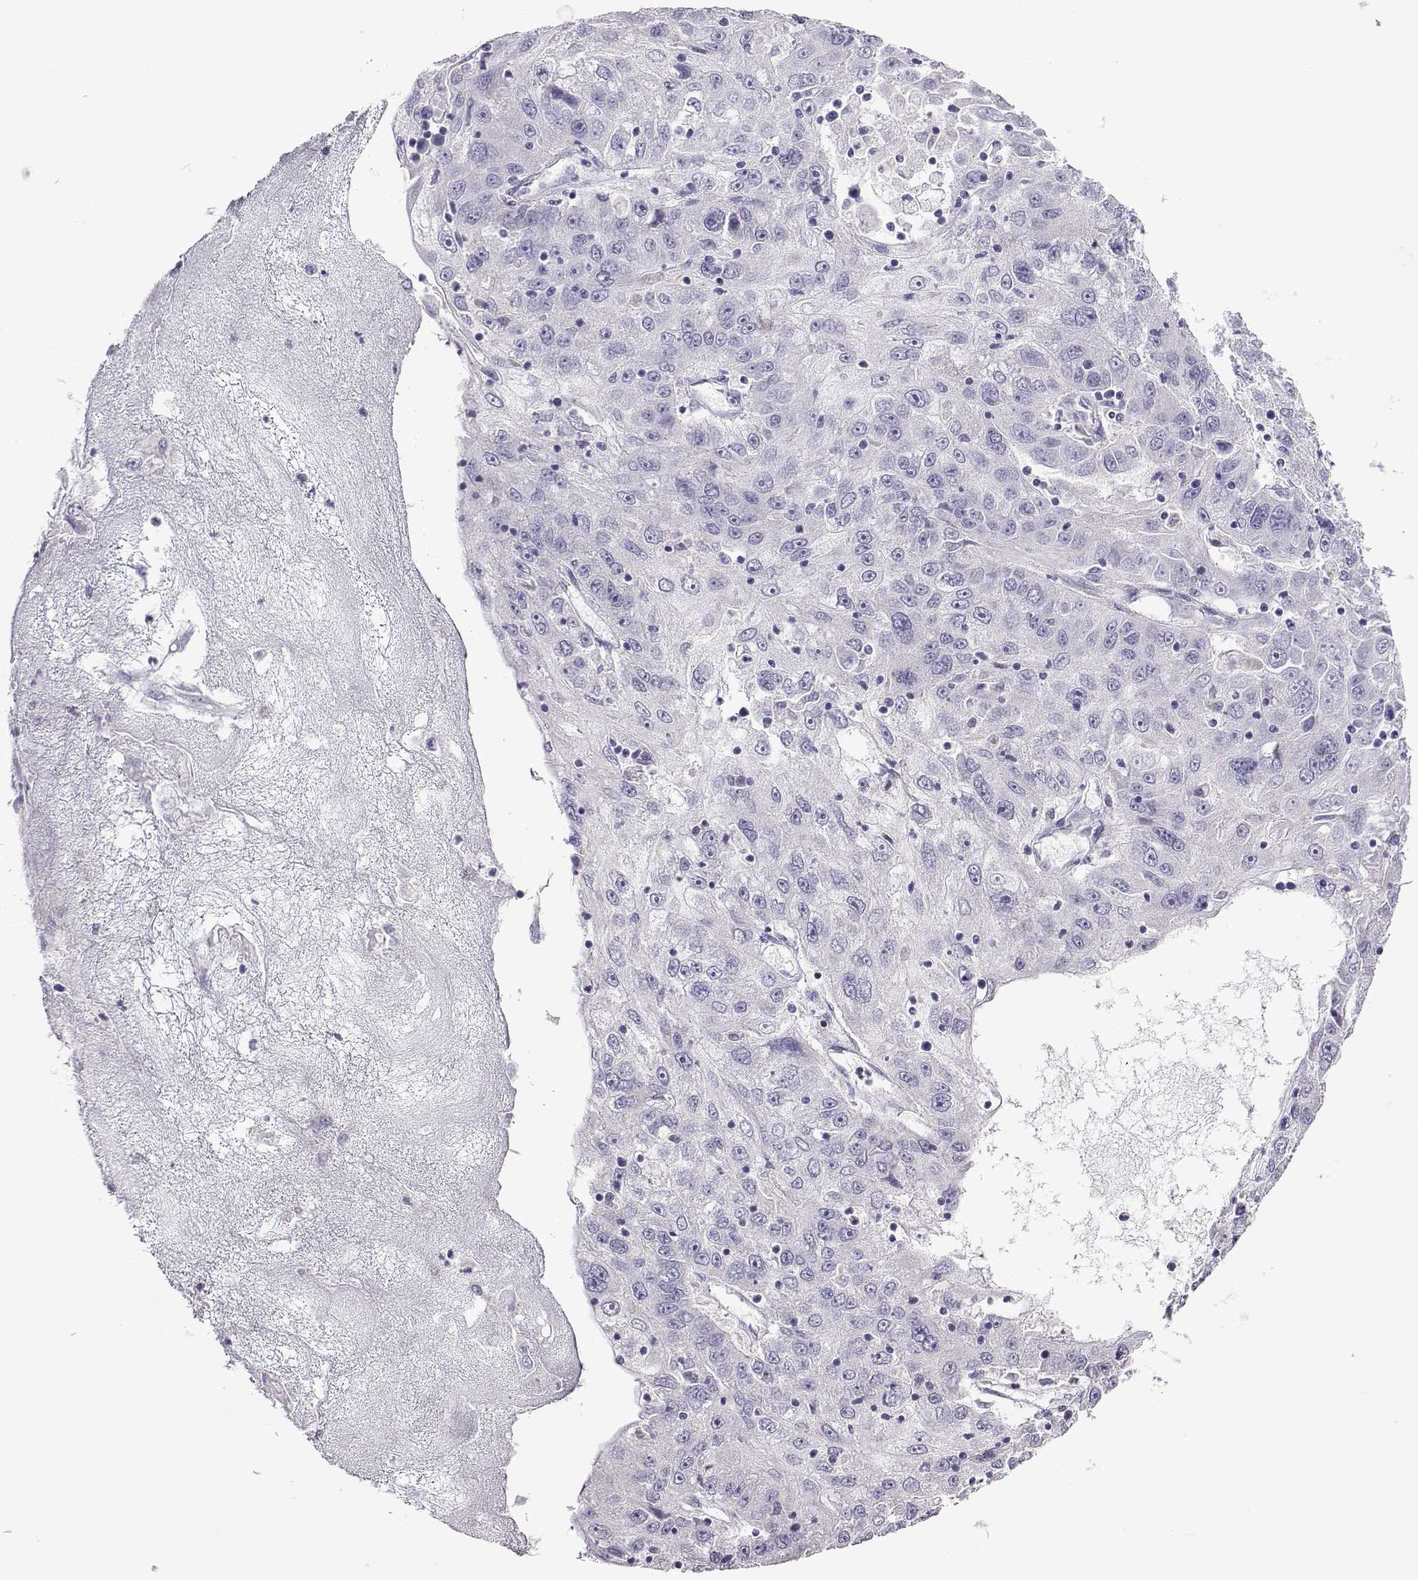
{"staining": {"intensity": "negative", "quantity": "none", "location": "none"}, "tissue": "stomach cancer", "cell_type": "Tumor cells", "image_type": "cancer", "snomed": [{"axis": "morphology", "description": "Adenocarcinoma, NOS"}, {"axis": "topography", "description": "Stomach"}], "caption": "Tumor cells show no significant positivity in stomach cancer. (IHC, brightfield microscopy, high magnification).", "gene": "FCAMR", "patient": {"sex": "male", "age": 56}}